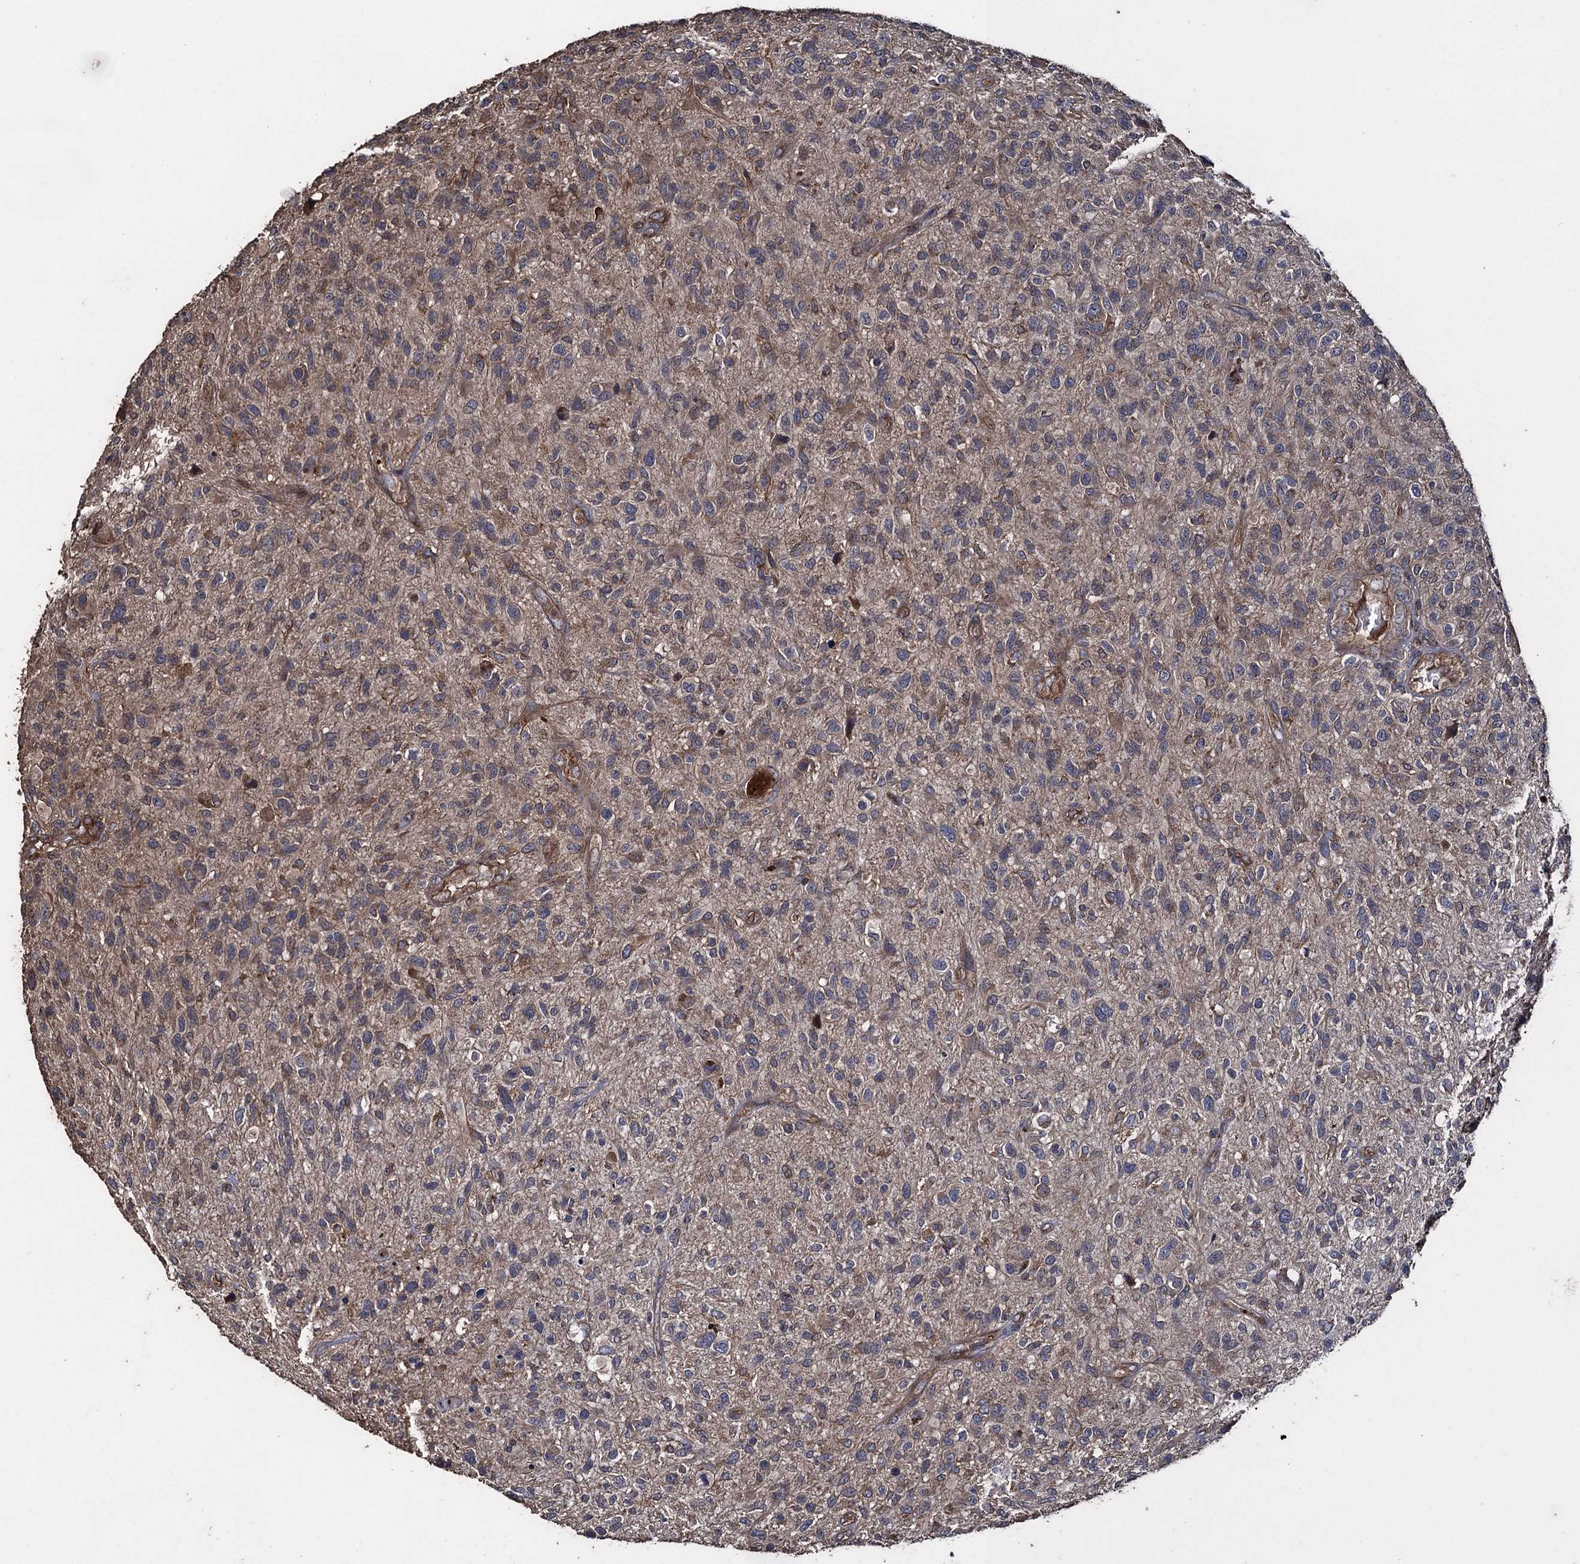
{"staining": {"intensity": "weak", "quantity": "25%-75%", "location": "cytoplasmic/membranous"}, "tissue": "glioma", "cell_type": "Tumor cells", "image_type": "cancer", "snomed": [{"axis": "morphology", "description": "Glioma, malignant, High grade"}, {"axis": "topography", "description": "Brain"}], "caption": "Immunohistochemical staining of human glioma shows weak cytoplasmic/membranous protein positivity in approximately 25%-75% of tumor cells.", "gene": "TXNDC11", "patient": {"sex": "male", "age": 47}}